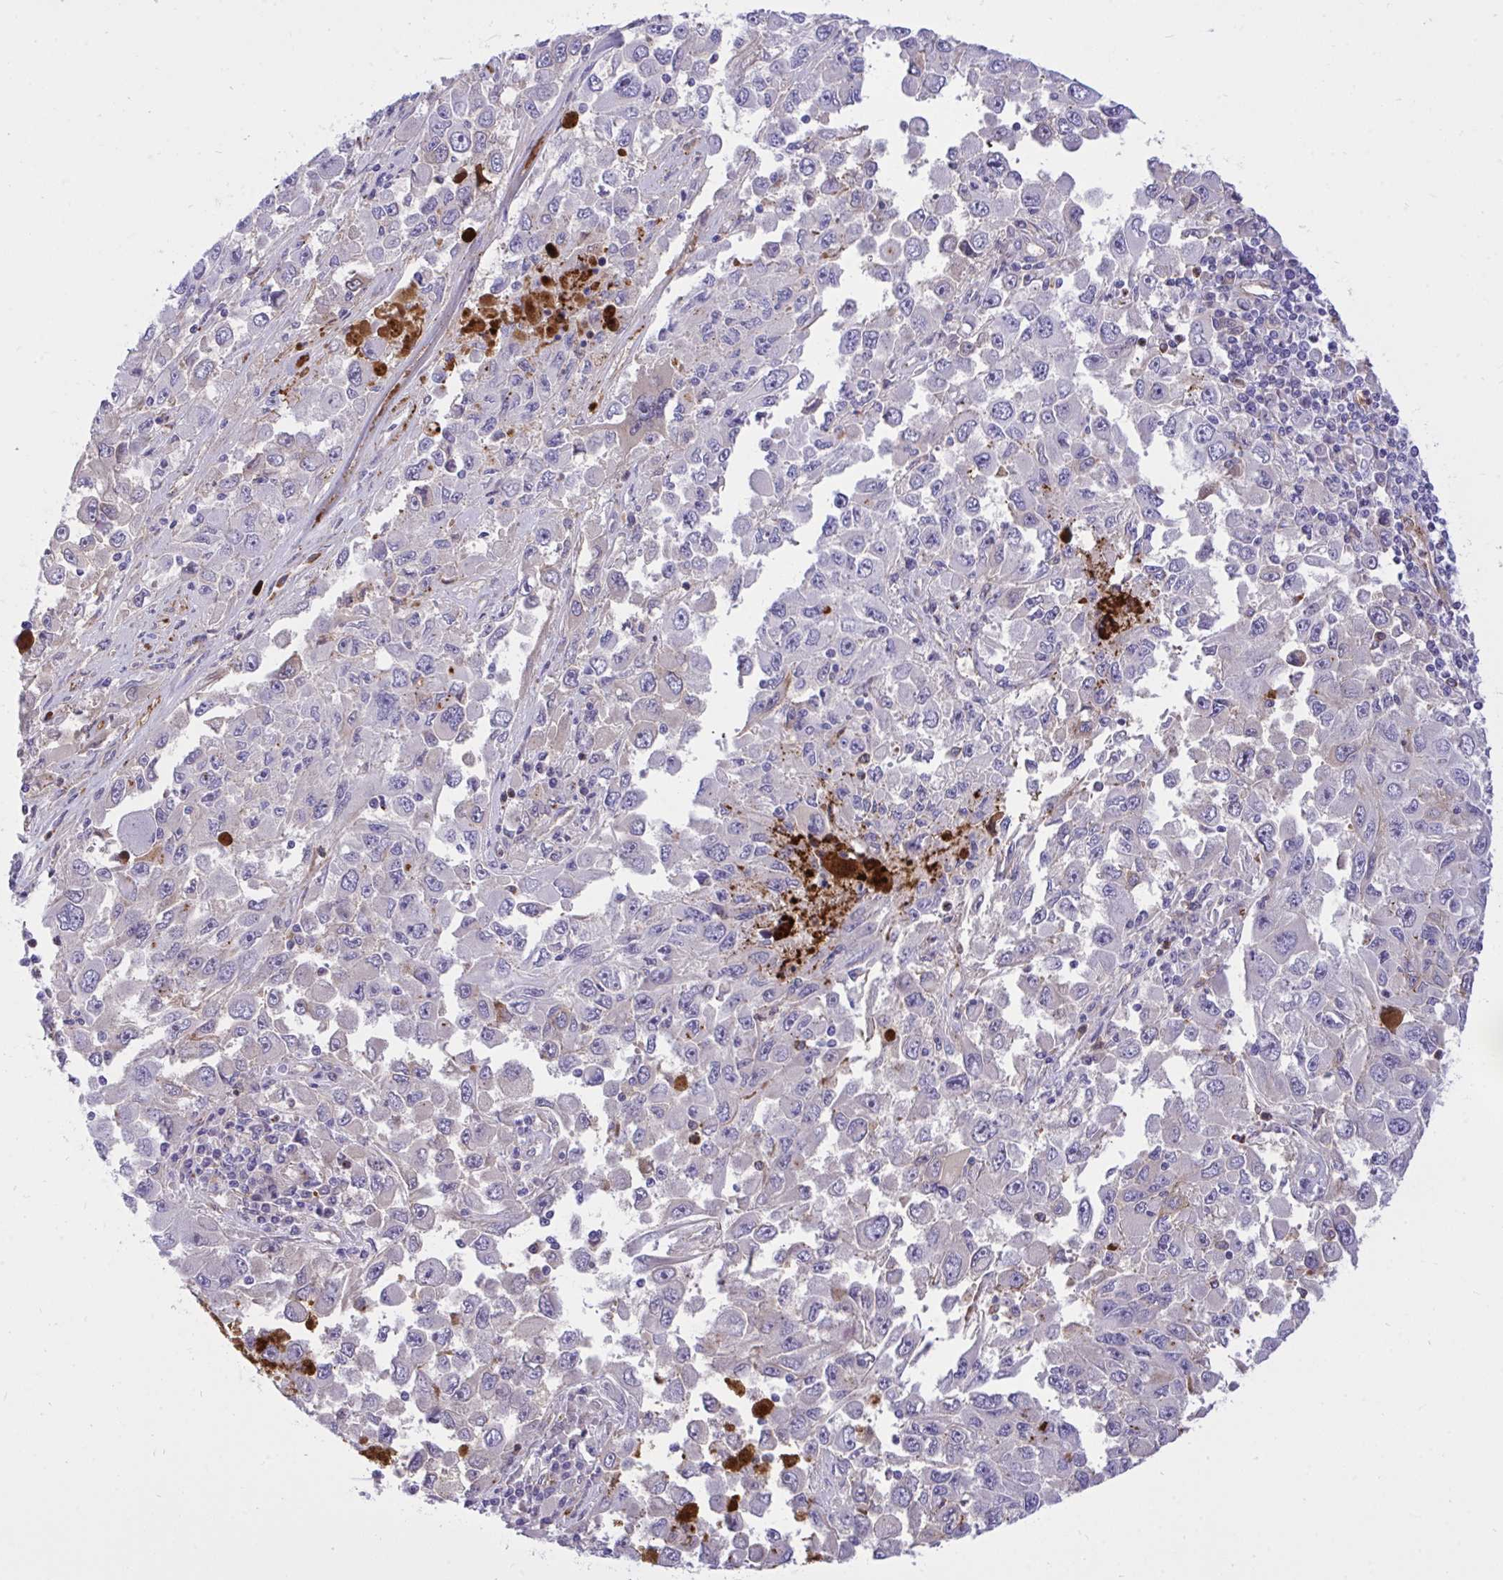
{"staining": {"intensity": "negative", "quantity": "none", "location": "none"}, "tissue": "melanoma", "cell_type": "Tumor cells", "image_type": "cancer", "snomed": [{"axis": "morphology", "description": "Malignant melanoma, Metastatic site"}, {"axis": "topography", "description": "Lymph node"}], "caption": "DAB immunohistochemical staining of human melanoma shows no significant staining in tumor cells.", "gene": "F2", "patient": {"sex": "female", "age": 67}}